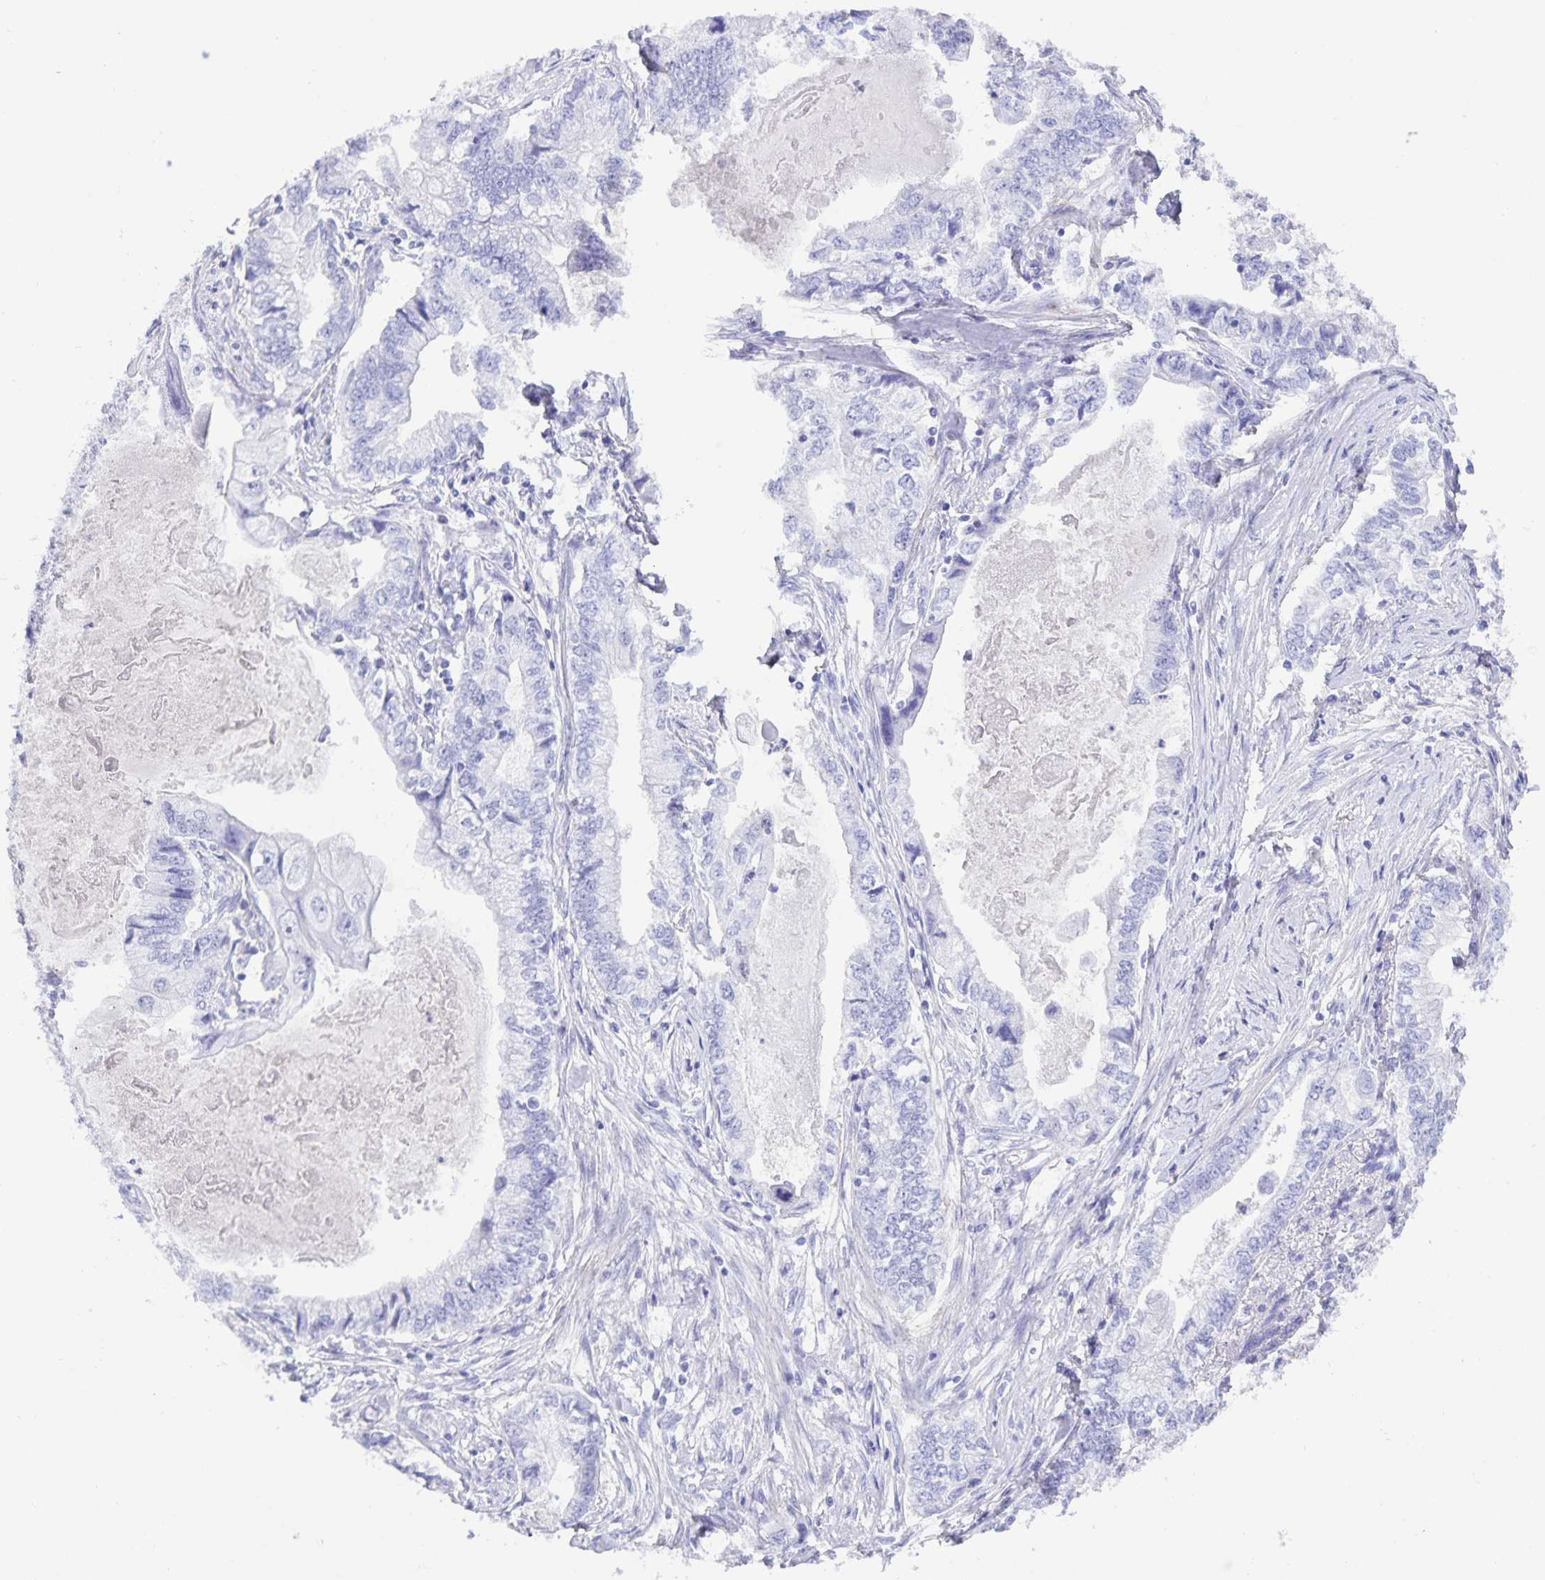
{"staining": {"intensity": "negative", "quantity": "none", "location": "none"}, "tissue": "stomach cancer", "cell_type": "Tumor cells", "image_type": "cancer", "snomed": [{"axis": "morphology", "description": "Adenocarcinoma, NOS"}, {"axis": "topography", "description": "Pancreas"}, {"axis": "topography", "description": "Stomach, upper"}], "caption": "The IHC histopathology image has no significant staining in tumor cells of stomach adenocarcinoma tissue.", "gene": "AQP4", "patient": {"sex": "male", "age": 77}}